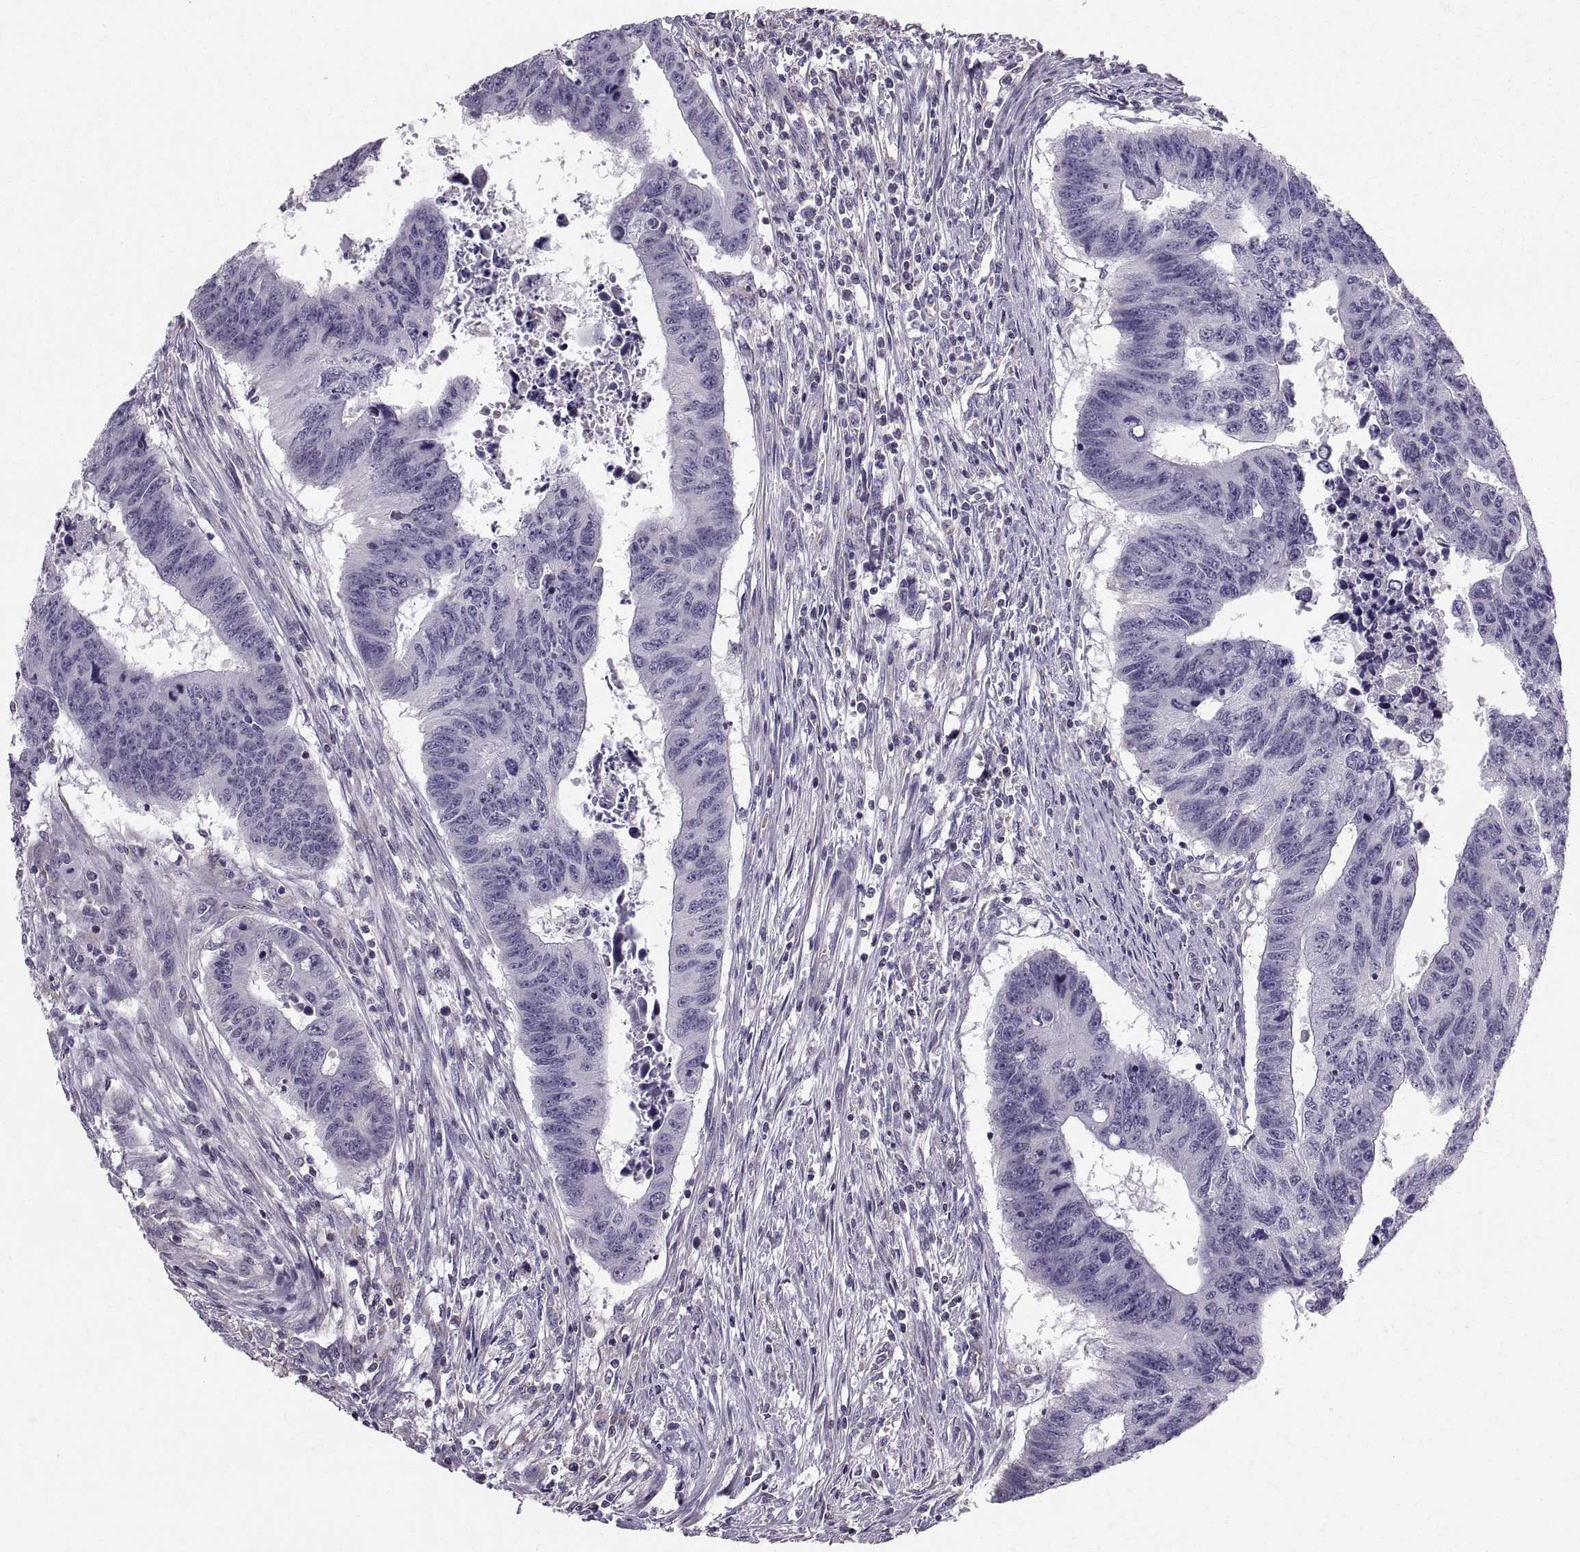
{"staining": {"intensity": "negative", "quantity": "none", "location": "none"}, "tissue": "colorectal cancer", "cell_type": "Tumor cells", "image_type": "cancer", "snomed": [{"axis": "morphology", "description": "Adenocarcinoma, NOS"}, {"axis": "topography", "description": "Rectum"}], "caption": "This micrograph is of adenocarcinoma (colorectal) stained with IHC to label a protein in brown with the nuclei are counter-stained blue. There is no expression in tumor cells.", "gene": "STMND1", "patient": {"sex": "female", "age": 85}}